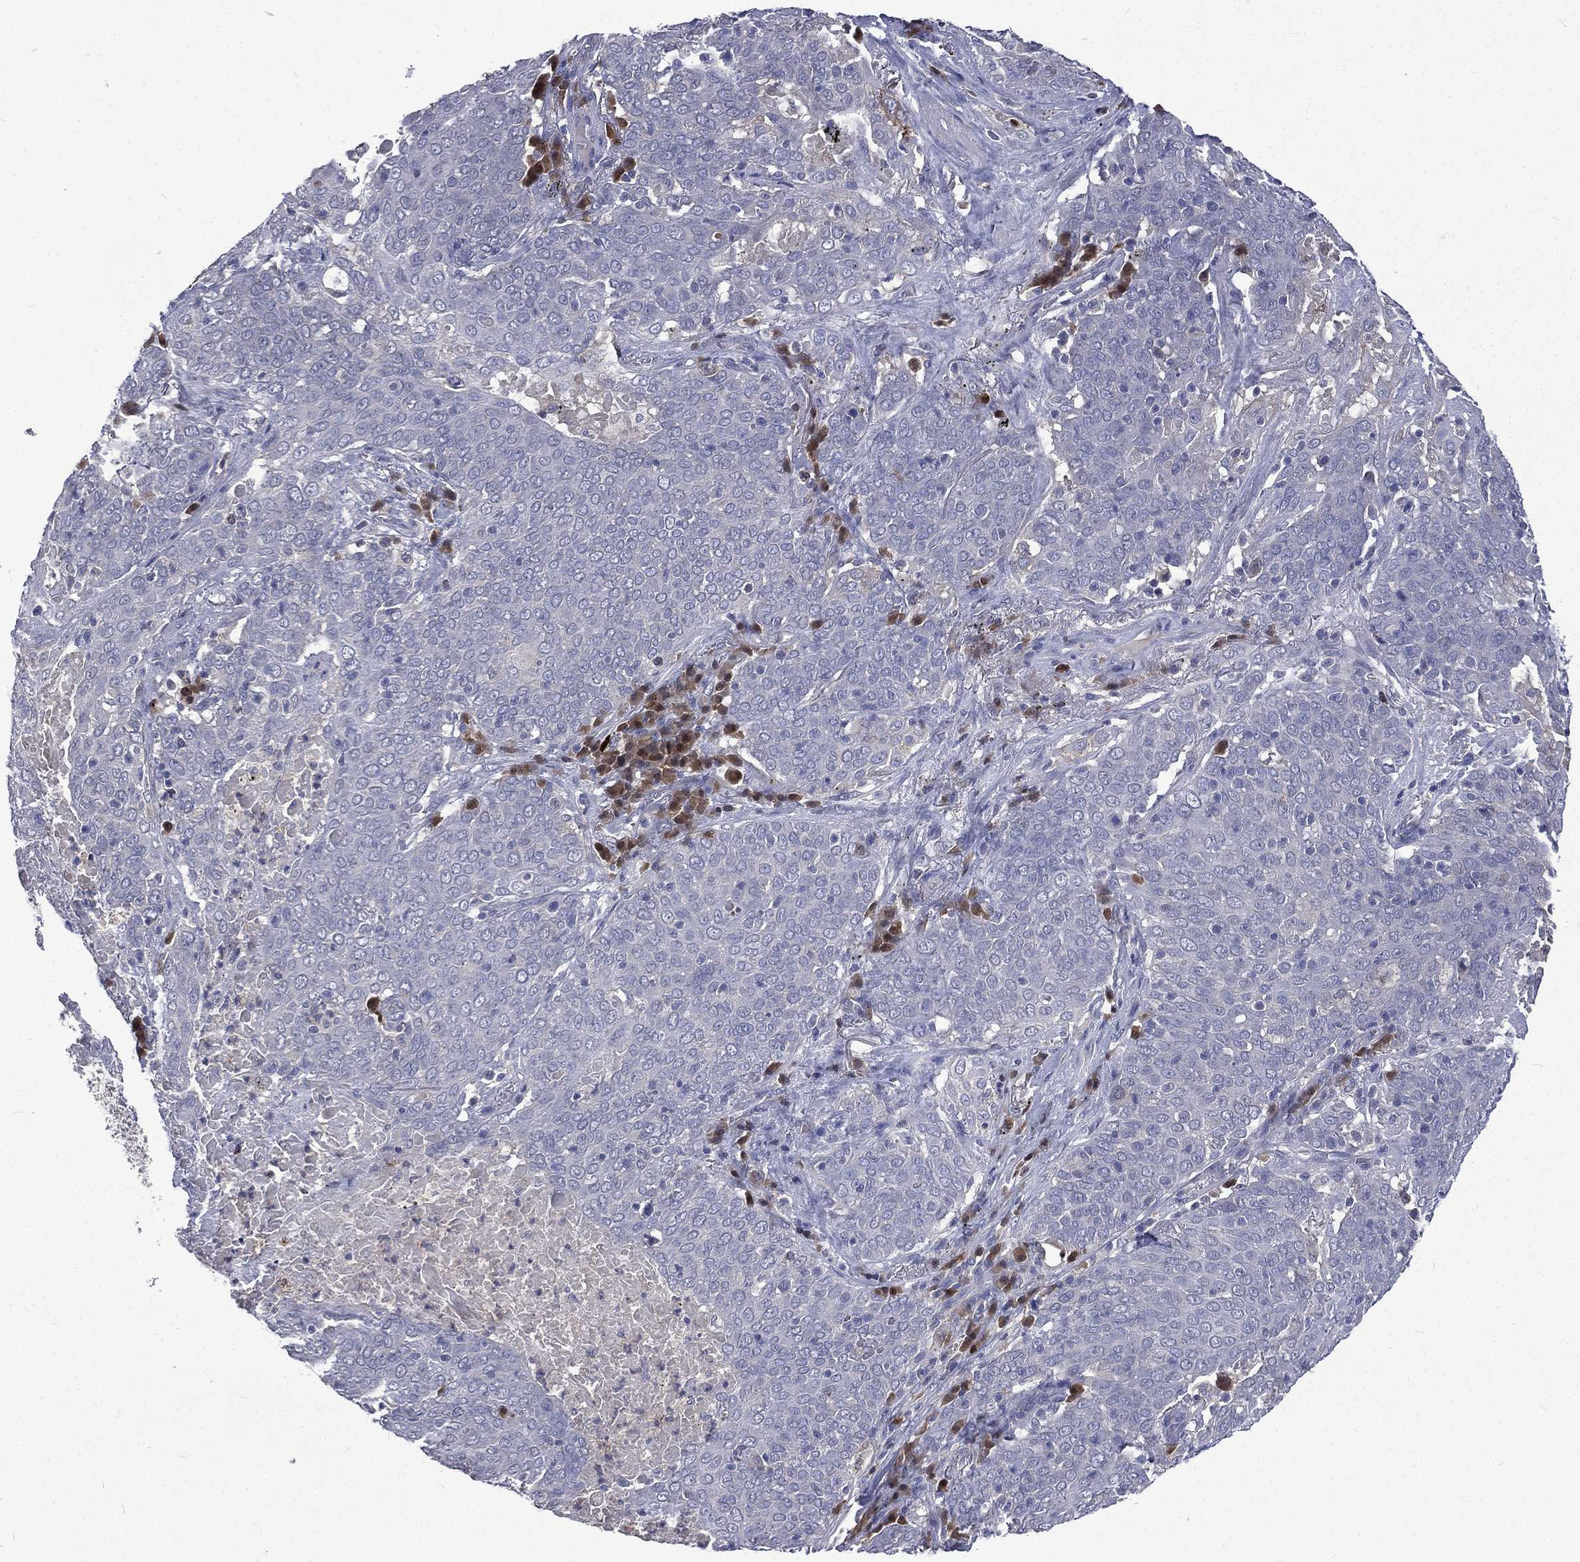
{"staining": {"intensity": "negative", "quantity": "none", "location": "none"}, "tissue": "lung cancer", "cell_type": "Tumor cells", "image_type": "cancer", "snomed": [{"axis": "morphology", "description": "Squamous cell carcinoma, NOS"}, {"axis": "topography", "description": "Lung"}], "caption": "There is no significant positivity in tumor cells of lung cancer (squamous cell carcinoma).", "gene": "CA12", "patient": {"sex": "male", "age": 82}}